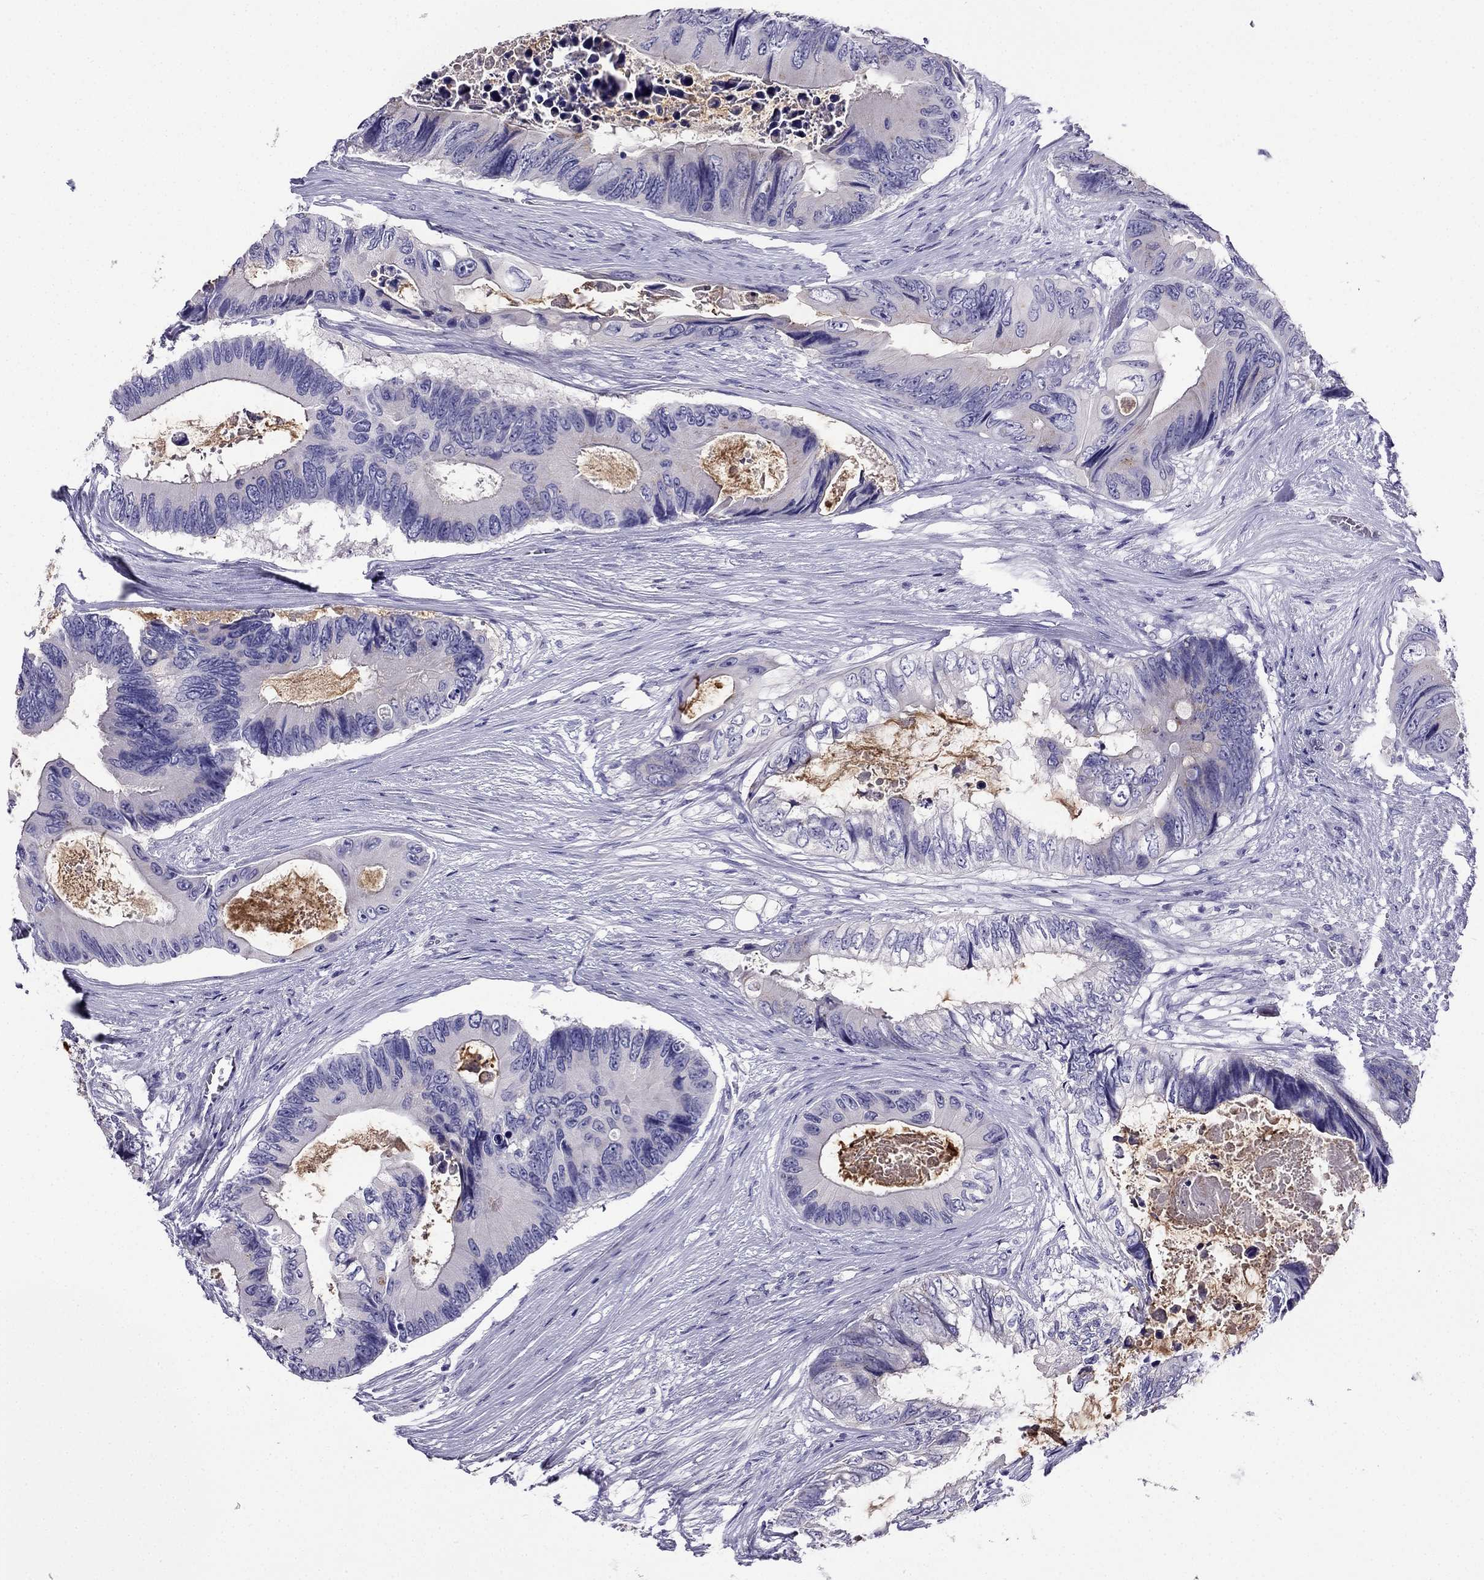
{"staining": {"intensity": "negative", "quantity": "none", "location": "none"}, "tissue": "colorectal cancer", "cell_type": "Tumor cells", "image_type": "cancer", "snomed": [{"axis": "morphology", "description": "Adenocarcinoma, NOS"}, {"axis": "topography", "description": "Rectum"}], "caption": "Immunohistochemistry of human colorectal cancer demonstrates no positivity in tumor cells. (DAB (3,3'-diaminobenzidine) IHC with hematoxylin counter stain).", "gene": "PTH", "patient": {"sex": "male", "age": 63}}